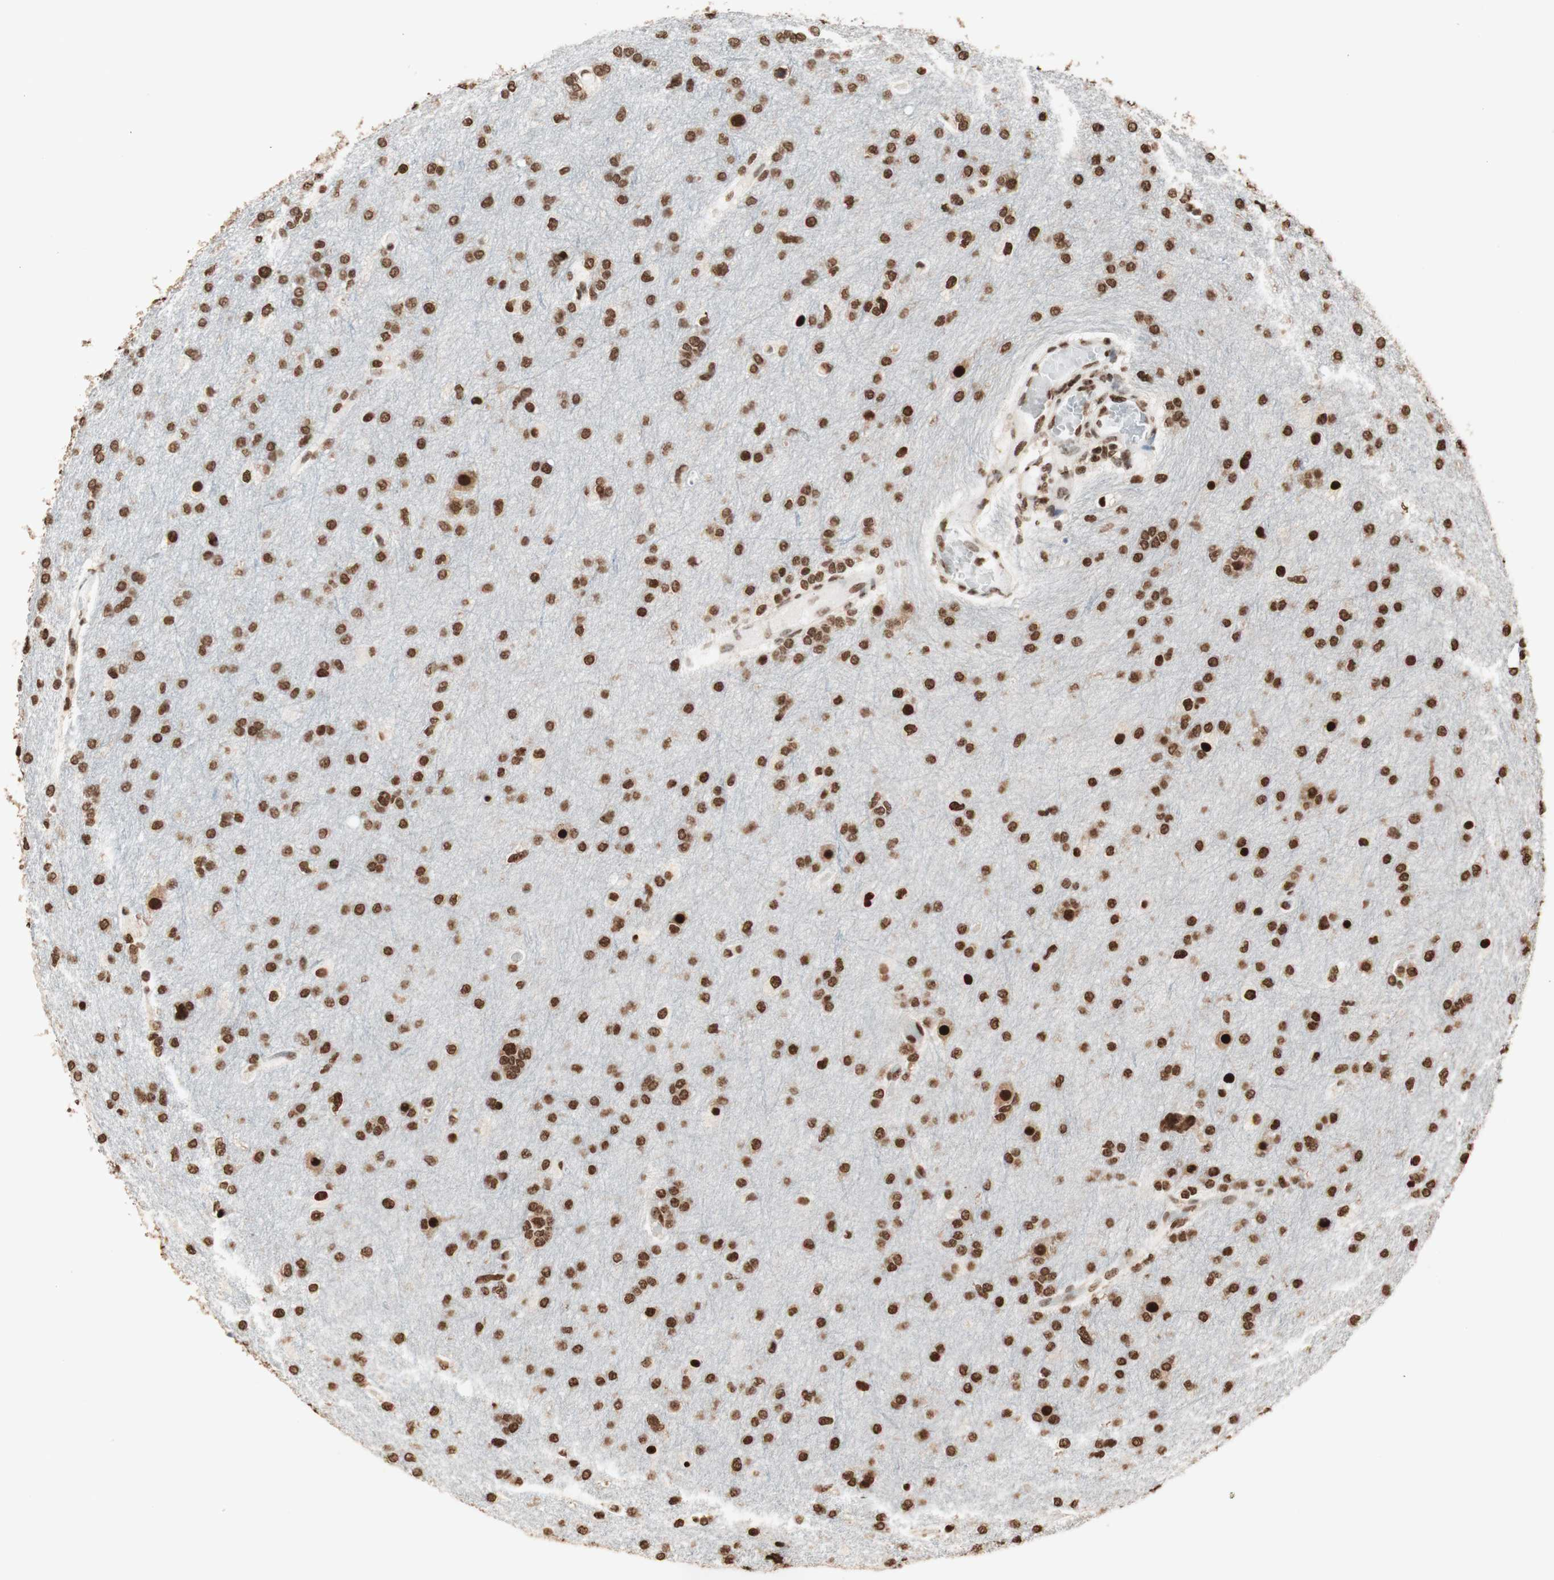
{"staining": {"intensity": "moderate", "quantity": ">75%", "location": "nuclear"}, "tissue": "glioma", "cell_type": "Tumor cells", "image_type": "cancer", "snomed": [{"axis": "morphology", "description": "Glioma, malignant, High grade"}, {"axis": "topography", "description": "Cerebral cortex"}], "caption": "This photomicrograph exhibits malignant glioma (high-grade) stained with immunohistochemistry (IHC) to label a protein in brown. The nuclear of tumor cells show moderate positivity for the protein. Nuclei are counter-stained blue.", "gene": "HNRNPA2B1", "patient": {"sex": "female", "age": 36}}